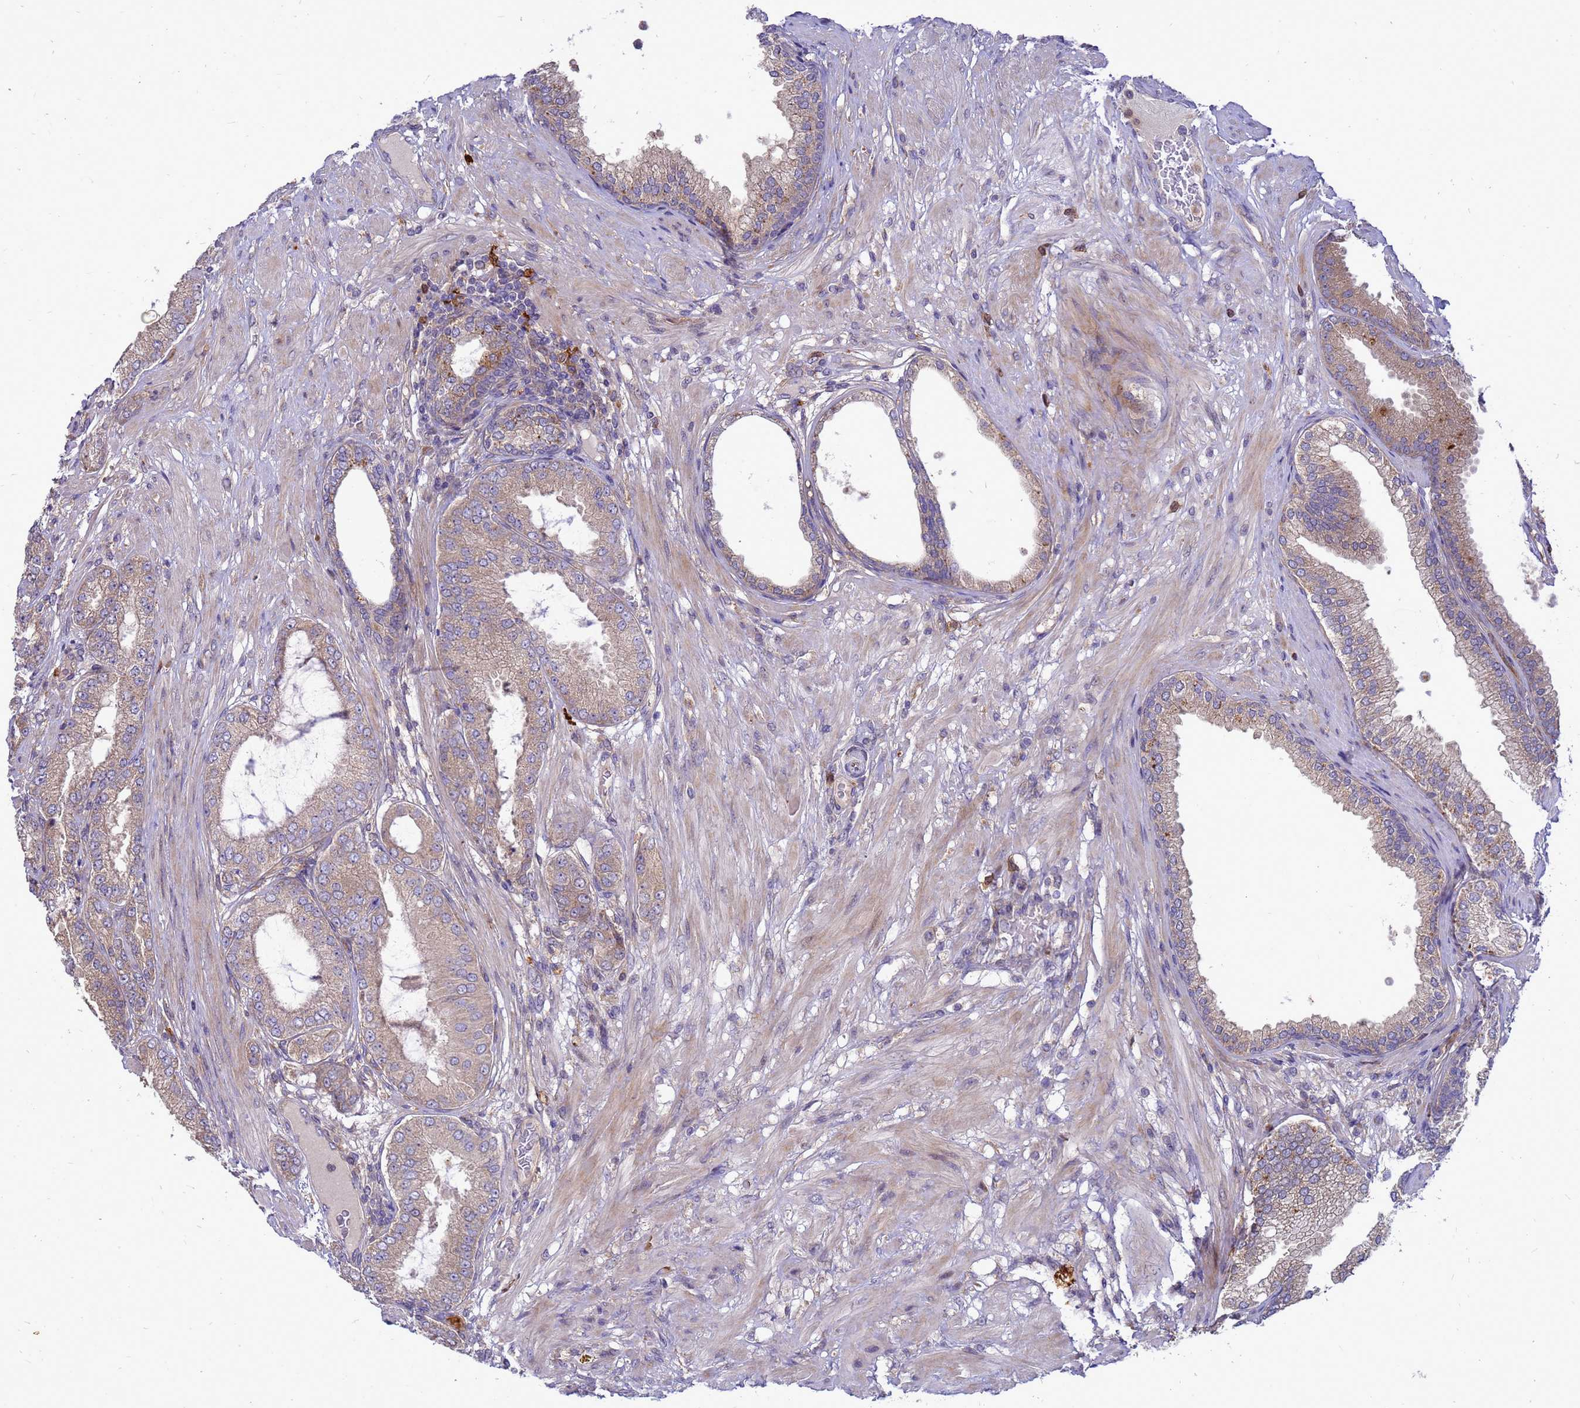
{"staining": {"intensity": "weak", "quantity": "25%-75%", "location": "cytoplasmic/membranous"}, "tissue": "prostate cancer", "cell_type": "Tumor cells", "image_type": "cancer", "snomed": [{"axis": "morphology", "description": "Adenocarcinoma, High grade"}, {"axis": "topography", "description": "Prostate"}], "caption": "Immunohistochemistry (DAB) staining of human prostate adenocarcinoma (high-grade) demonstrates weak cytoplasmic/membranous protein positivity in approximately 25%-75% of tumor cells.", "gene": "RNF215", "patient": {"sex": "male", "age": 71}}